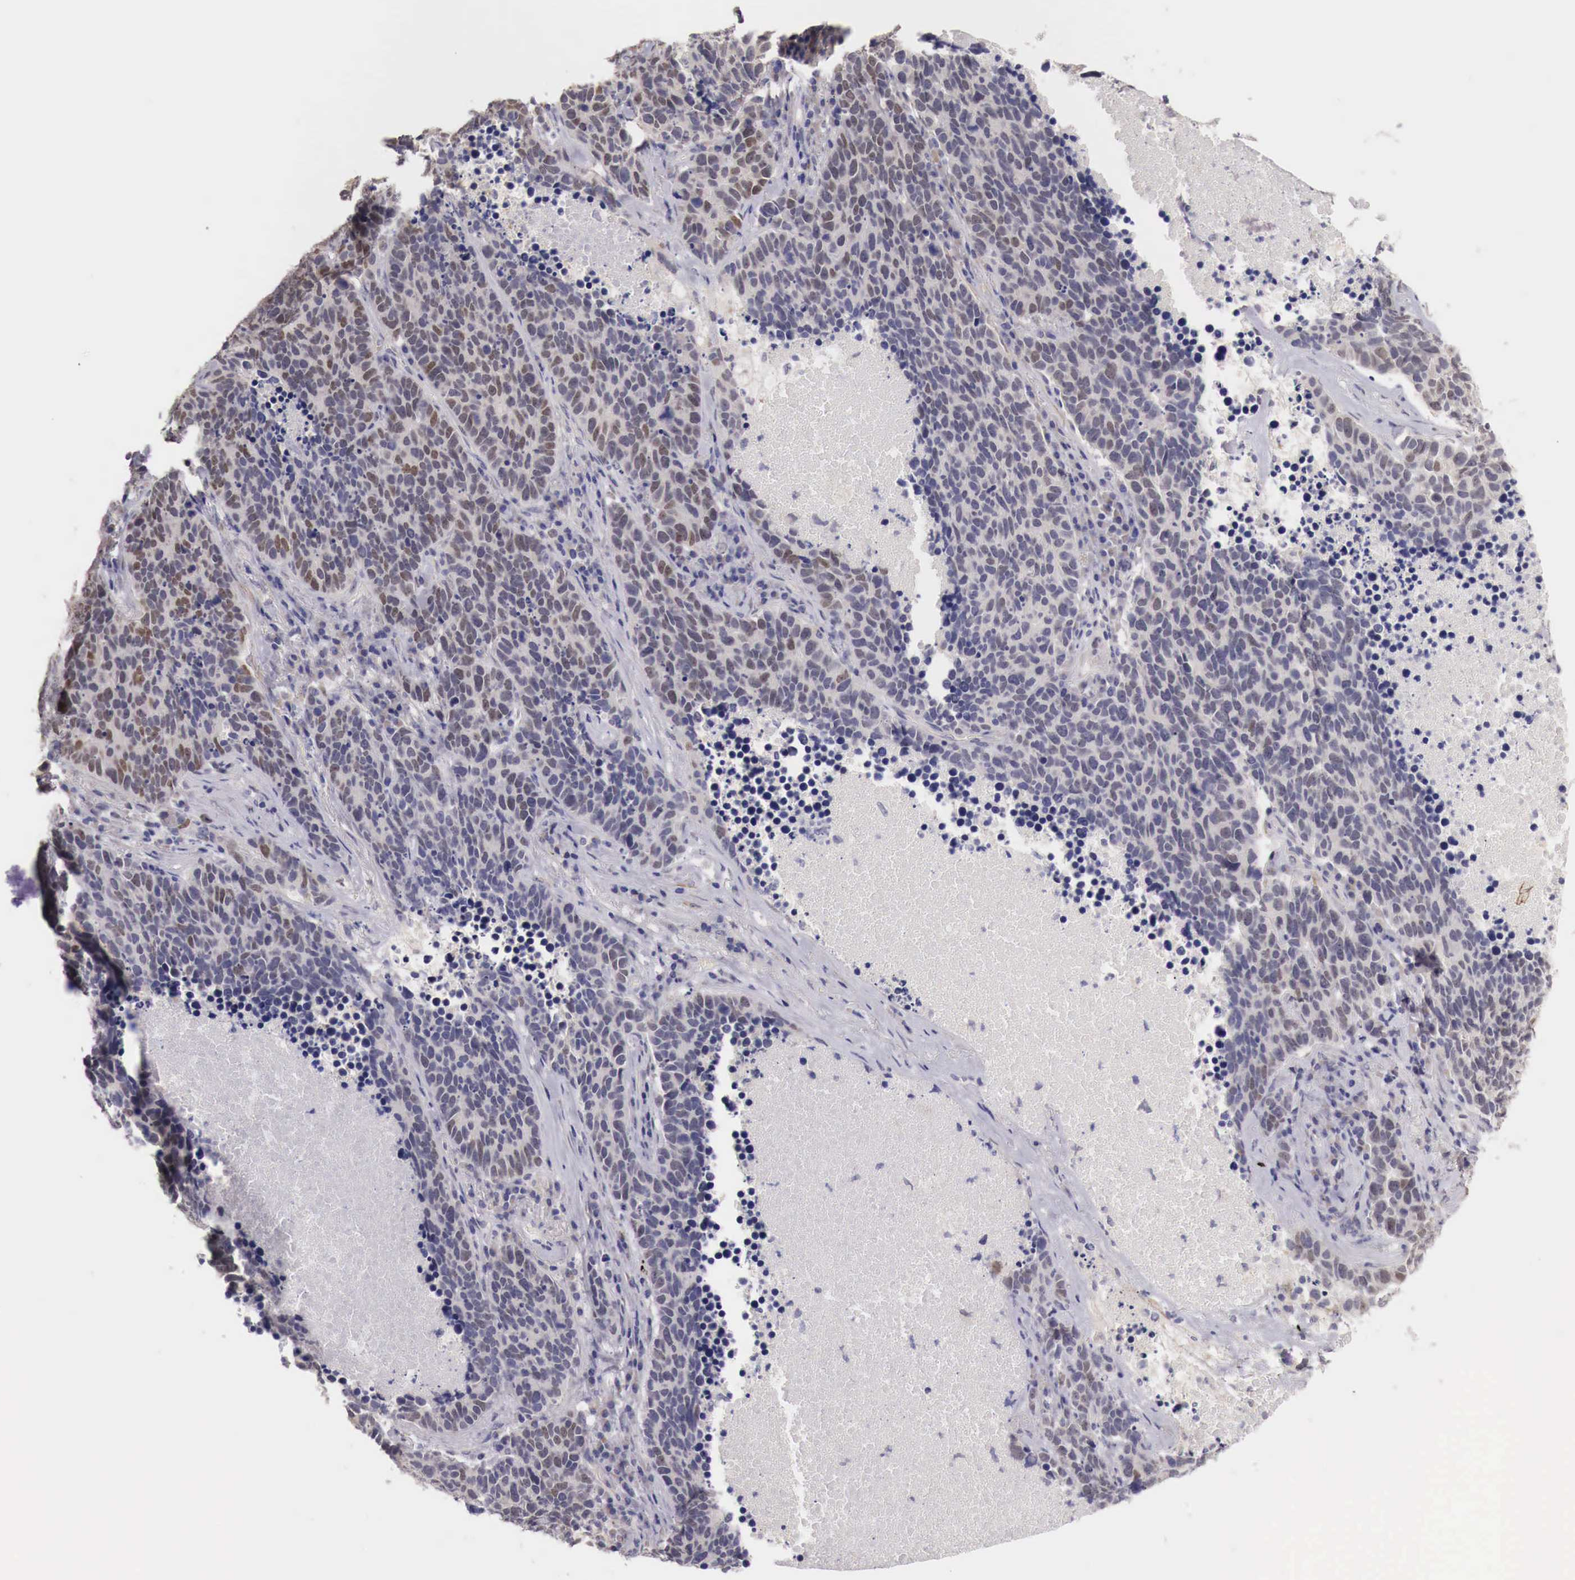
{"staining": {"intensity": "negative", "quantity": "none", "location": "none"}, "tissue": "lung cancer", "cell_type": "Tumor cells", "image_type": "cancer", "snomed": [{"axis": "morphology", "description": "Neoplasm, malignant, NOS"}, {"axis": "topography", "description": "Lung"}], "caption": "Immunohistochemistry image of human malignant neoplasm (lung) stained for a protein (brown), which reveals no positivity in tumor cells. The staining was performed using DAB (3,3'-diaminobenzidine) to visualize the protein expression in brown, while the nuclei were stained in blue with hematoxylin (Magnification: 20x).", "gene": "ENOX2", "patient": {"sex": "female", "age": 75}}